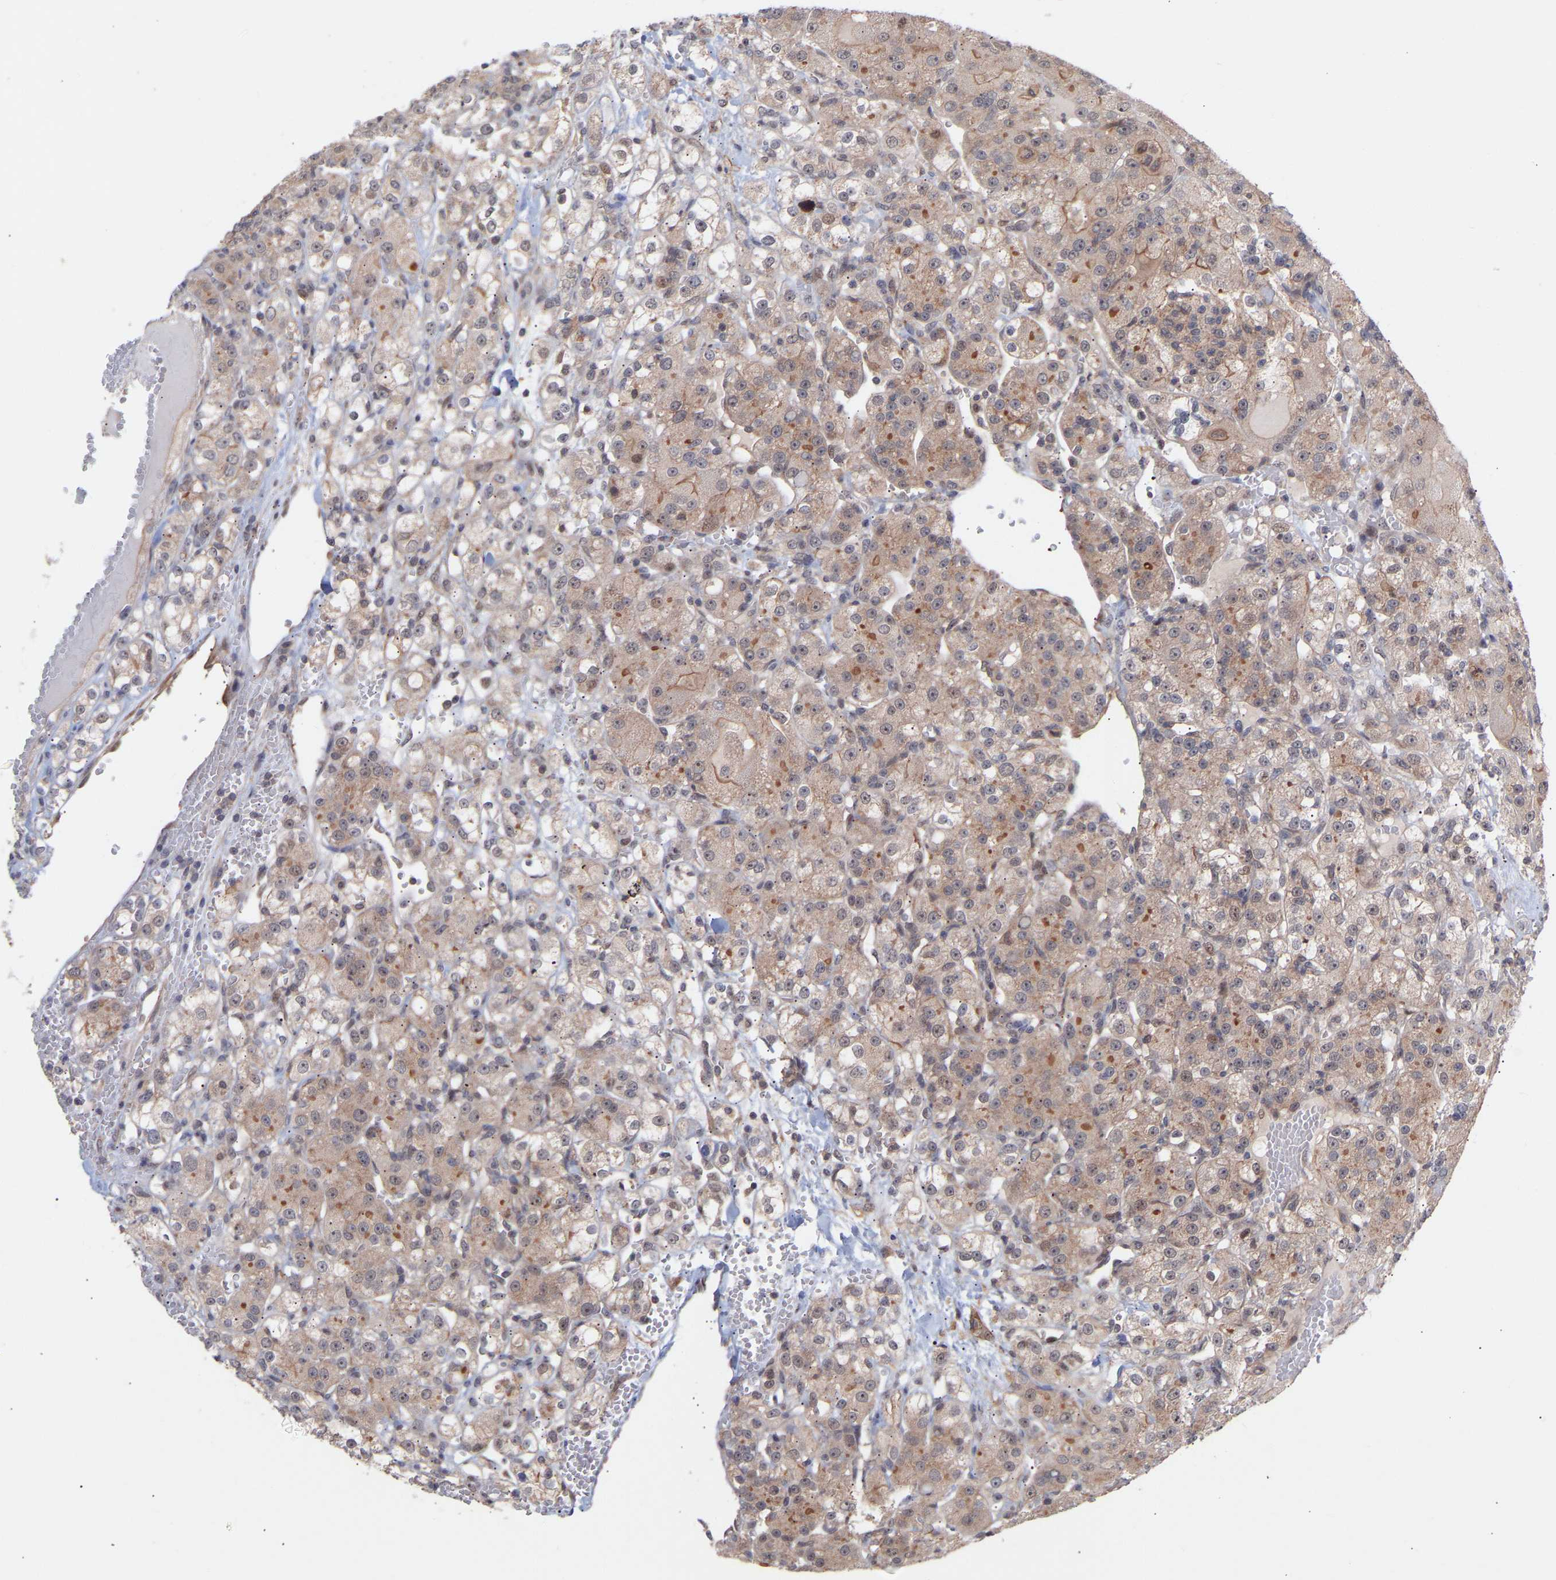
{"staining": {"intensity": "weak", "quantity": "25%-75%", "location": "cytoplasmic/membranous"}, "tissue": "renal cancer", "cell_type": "Tumor cells", "image_type": "cancer", "snomed": [{"axis": "morphology", "description": "Normal tissue, NOS"}, {"axis": "morphology", "description": "Adenocarcinoma, NOS"}, {"axis": "topography", "description": "Kidney"}], "caption": "Adenocarcinoma (renal) tissue displays weak cytoplasmic/membranous expression in about 25%-75% of tumor cells, visualized by immunohistochemistry.", "gene": "PDLIM5", "patient": {"sex": "male", "age": 61}}